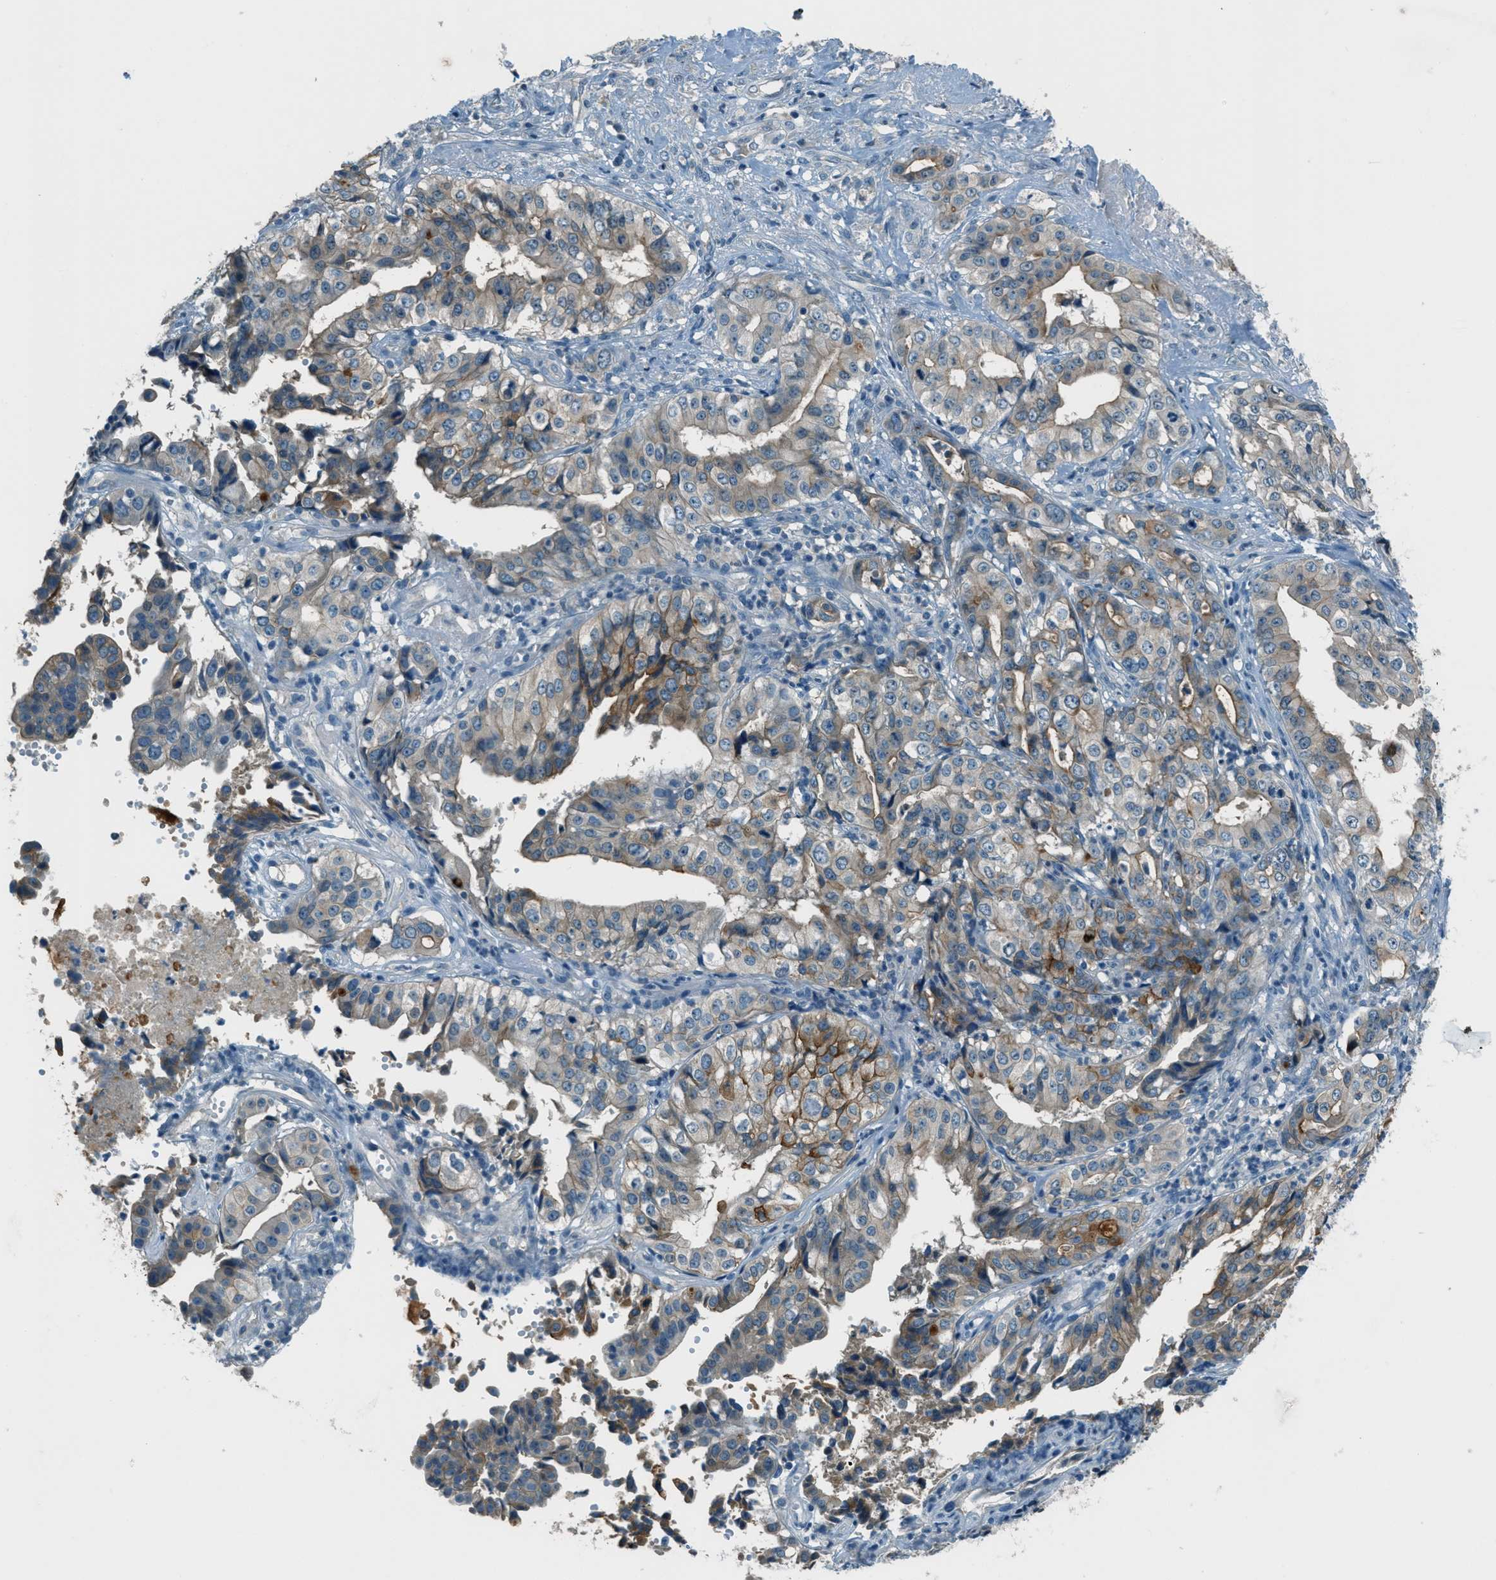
{"staining": {"intensity": "moderate", "quantity": "25%-75%", "location": "cytoplasmic/membranous"}, "tissue": "liver cancer", "cell_type": "Tumor cells", "image_type": "cancer", "snomed": [{"axis": "morphology", "description": "Cholangiocarcinoma"}, {"axis": "topography", "description": "Liver"}], "caption": "Immunohistochemistry (IHC) micrograph of liver cholangiocarcinoma stained for a protein (brown), which shows medium levels of moderate cytoplasmic/membranous expression in approximately 25%-75% of tumor cells.", "gene": "MSLN", "patient": {"sex": "female", "age": 61}}